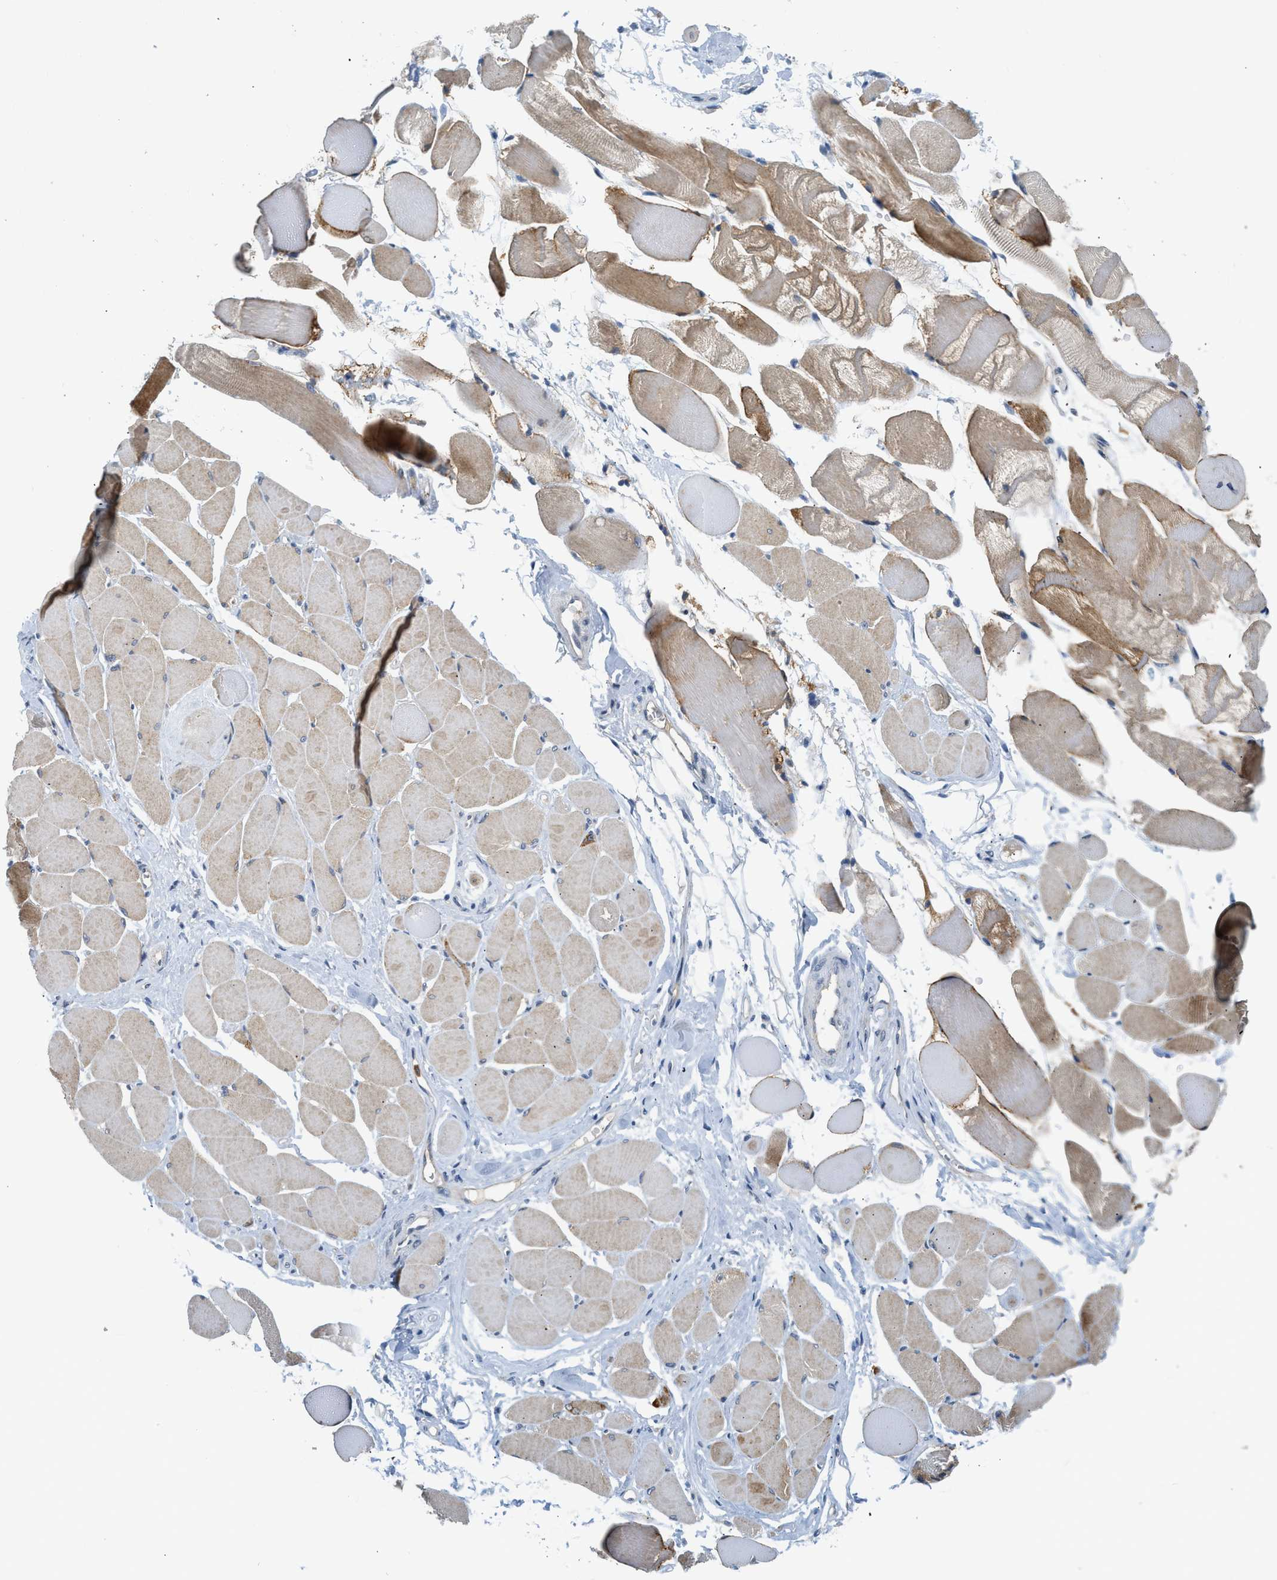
{"staining": {"intensity": "moderate", "quantity": ">75%", "location": "cytoplasmic/membranous"}, "tissue": "skeletal muscle", "cell_type": "Myocytes", "image_type": "normal", "snomed": [{"axis": "morphology", "description": "Normal tissue, NOS"}, {"axis": "topography", "description": "Skeletal muscle"}, {"axis": "topography", "description": "Peripheral nerve tissue"}], "caption": "Myocytes reveal medium levels of moderate cytoplasmic/membranous expression in approximately >75% of cells in benign human skeletal muscle. The staining is performed using DAB (3,3'-diaminobenzidine) brown chromogen to label protein expression. The nuclei are counter-stained blue using hematoxylin.", "gene": "RHBDF2", "patient": {"sex": "female", "age": 84}}